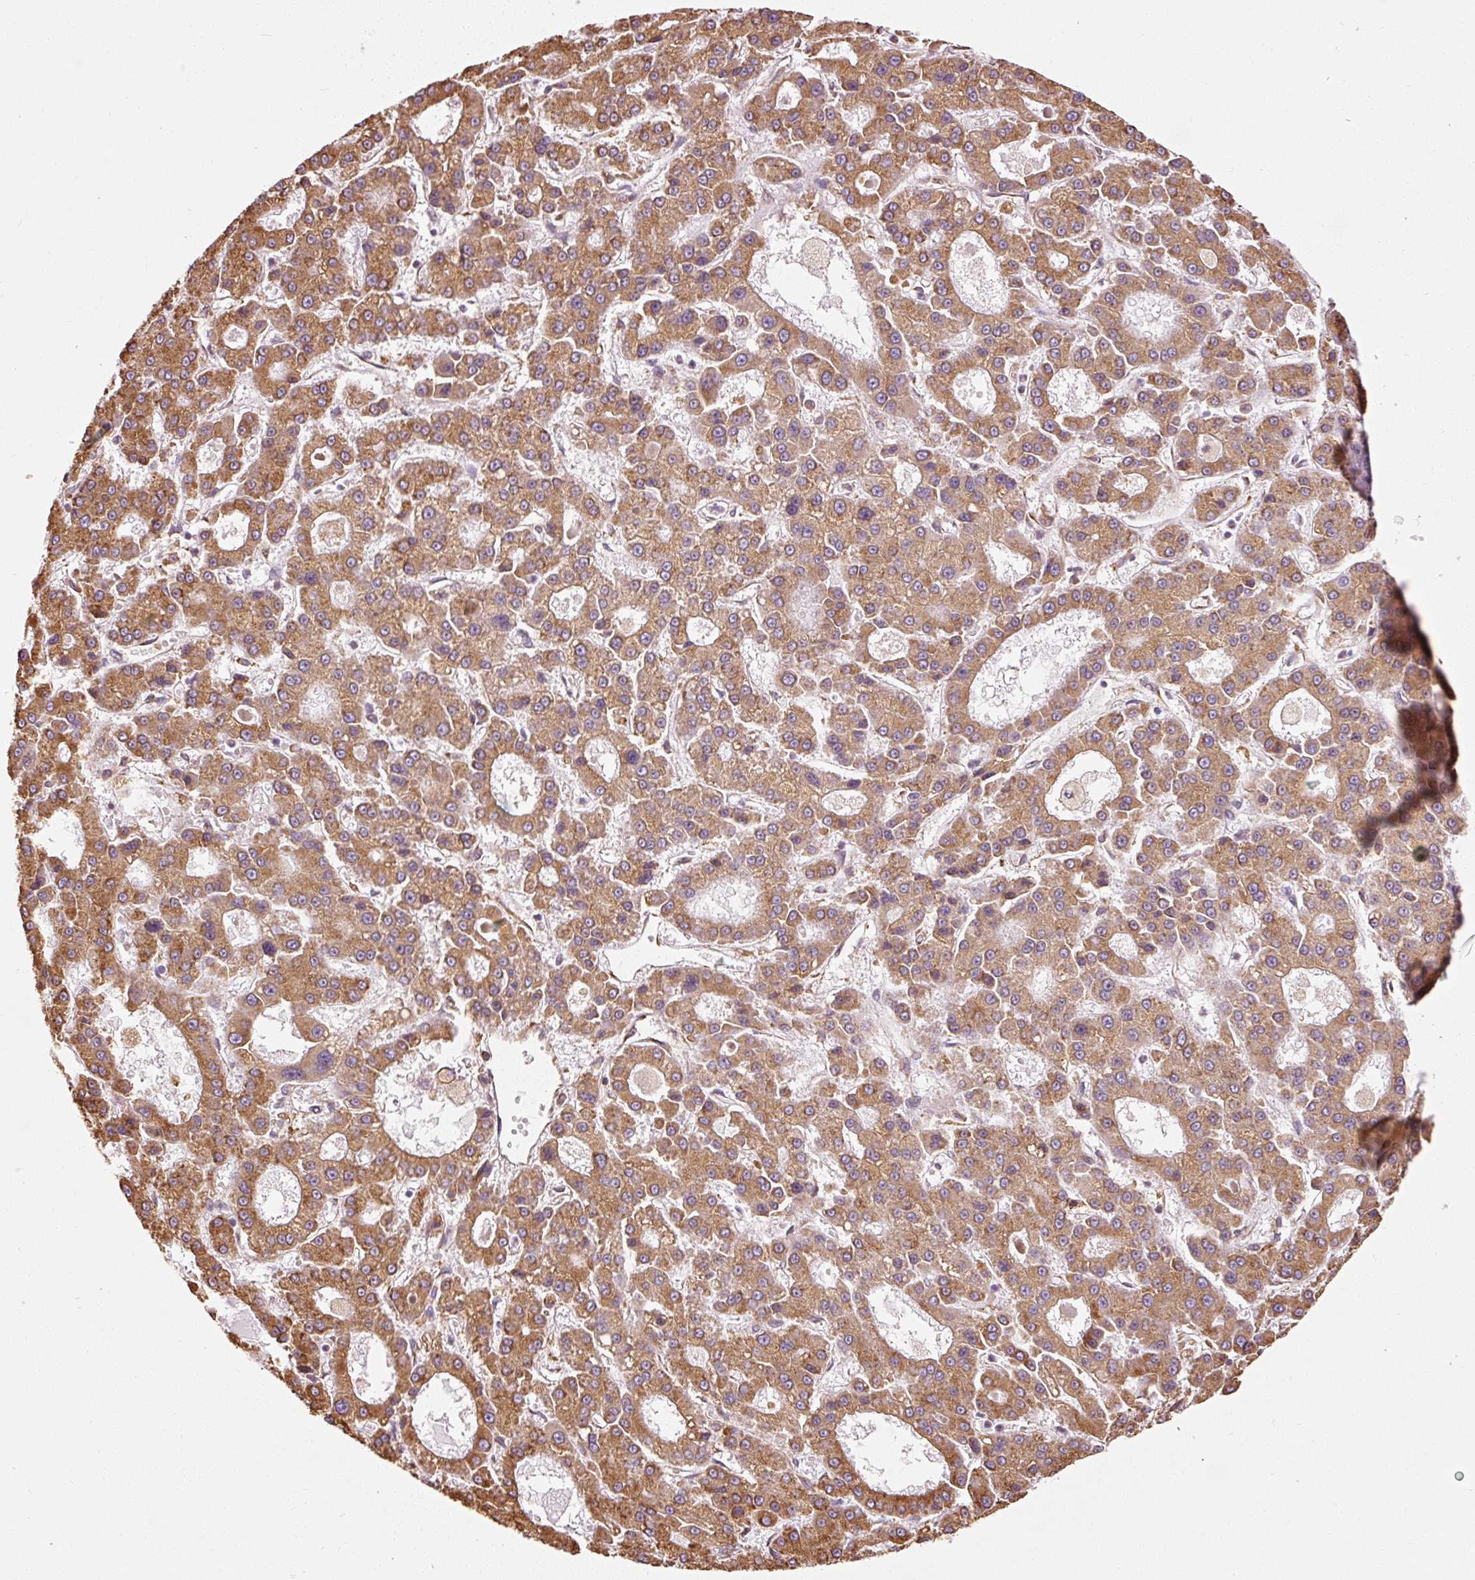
{"staining": {"intensity": "moderate", "quantity": ">75%", "location": "cytoplasmic/membranous"}, "tissue": "liver cancer", "cell_type": "Tumor cells", "image_type": "cancer", "snomed": [{"axis": "morphology", "description": "Carcinoma, Hepatocellular, NOS"}, {"axis": "topography", "description": "Liver"}], "caption": "DAB immunohistochemical staining of liver cancer (hepatocellular carcinoma) demonstrates moderate cytoplasmic/membranous protein staining in approximately >75% of tumor cells. Nuclei are stained in blue.", "gene": "KLC1", "patient": {"sex": "male", "age": 70}}